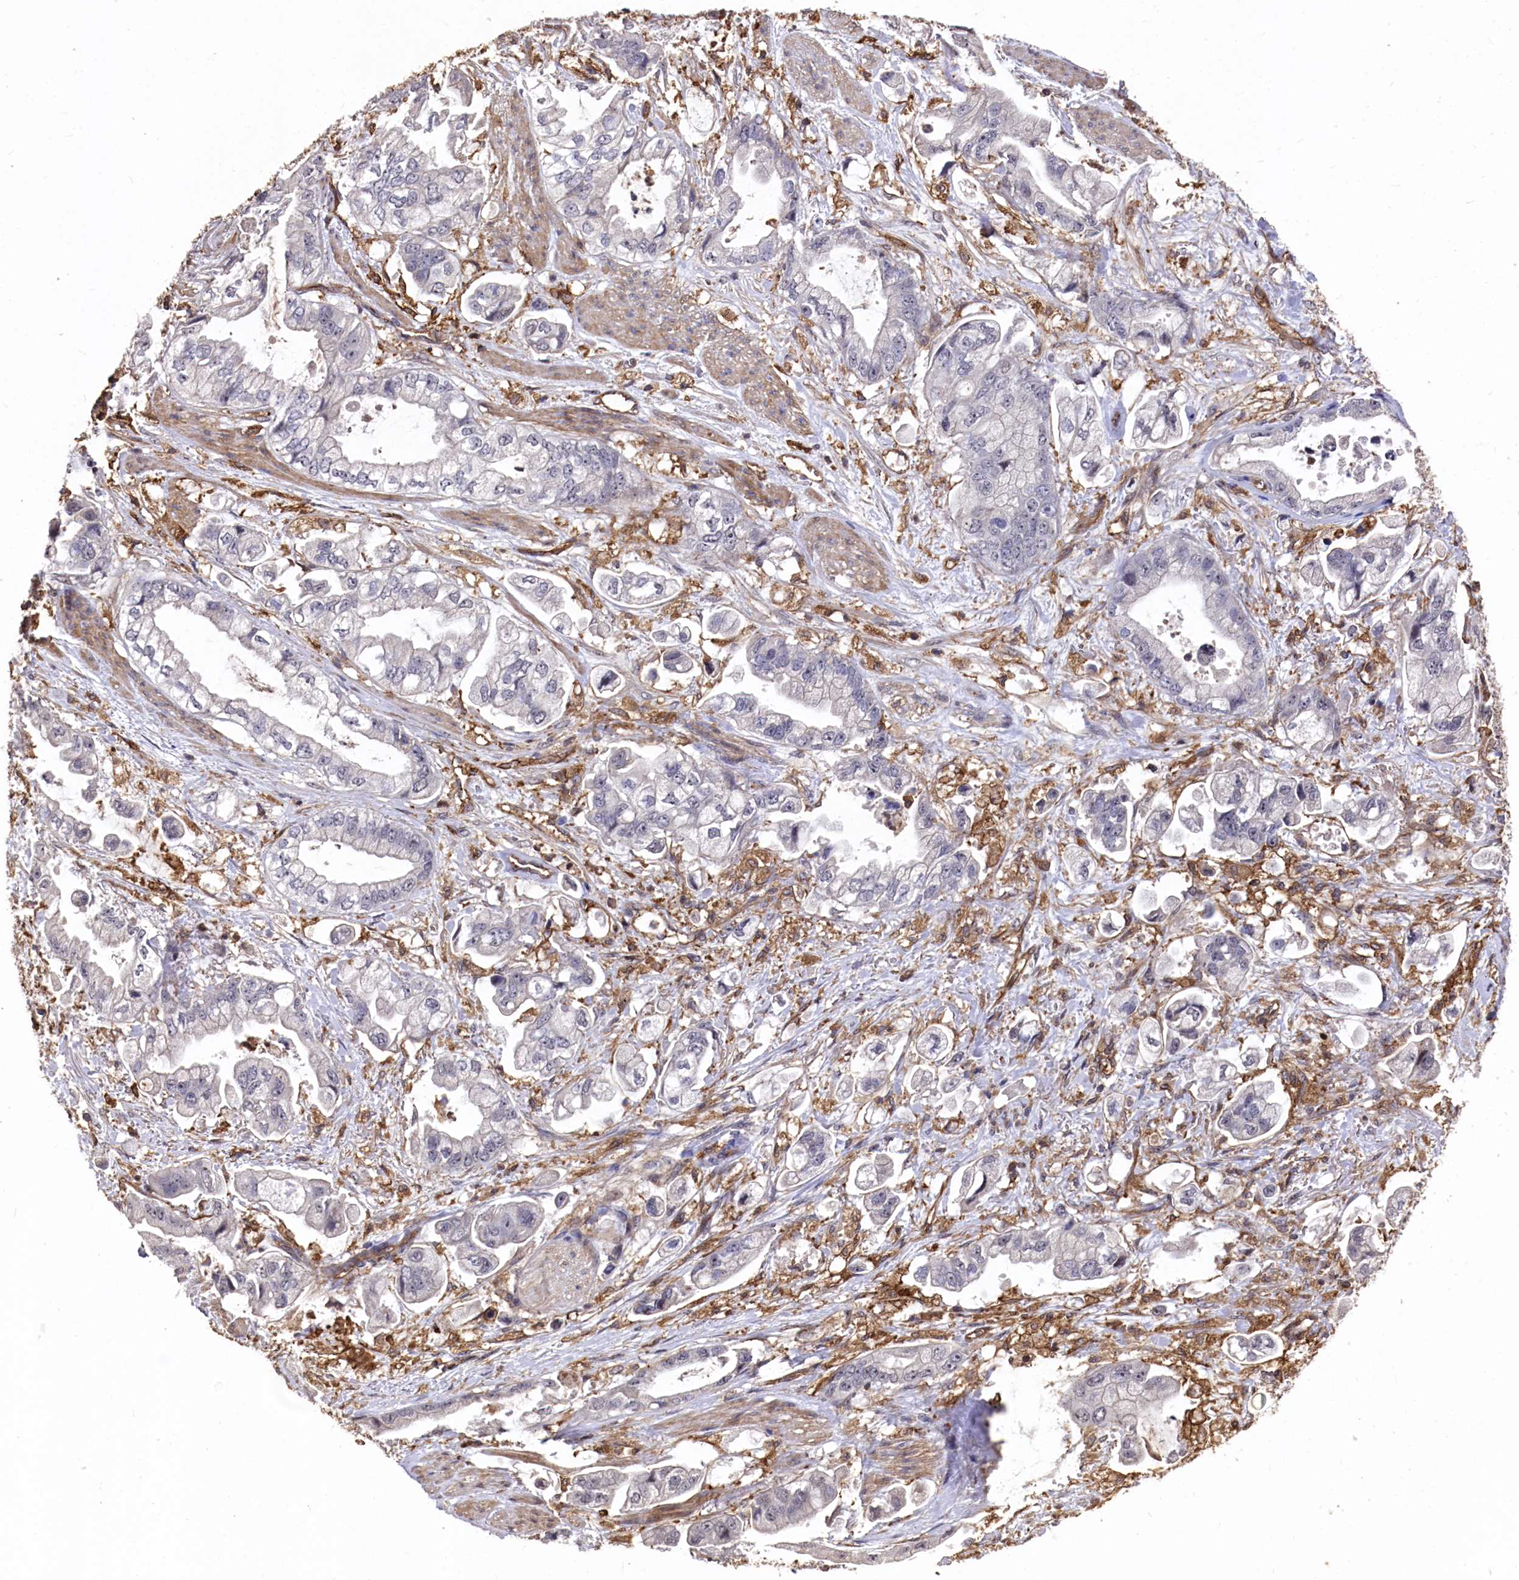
{"staining": {"intensity": "negative", "quantity": "none", "location": "none"}, "tissue": "stomach cancer", "cell_type": "Tumor cells", "image_type": "cancer", "snomed": [{"axis": "morphology", "description": "Adenocarcinoma, NOS"}, {"axis": "topography", "description": "Stomach"}], "caption": "Stomach cancer (adenocarcinoma) stained for a protein using IHC reveals no positivity tumor cells.", "gene": "PLEKHO2", "patient": {"sex": "male", "age": 62}}